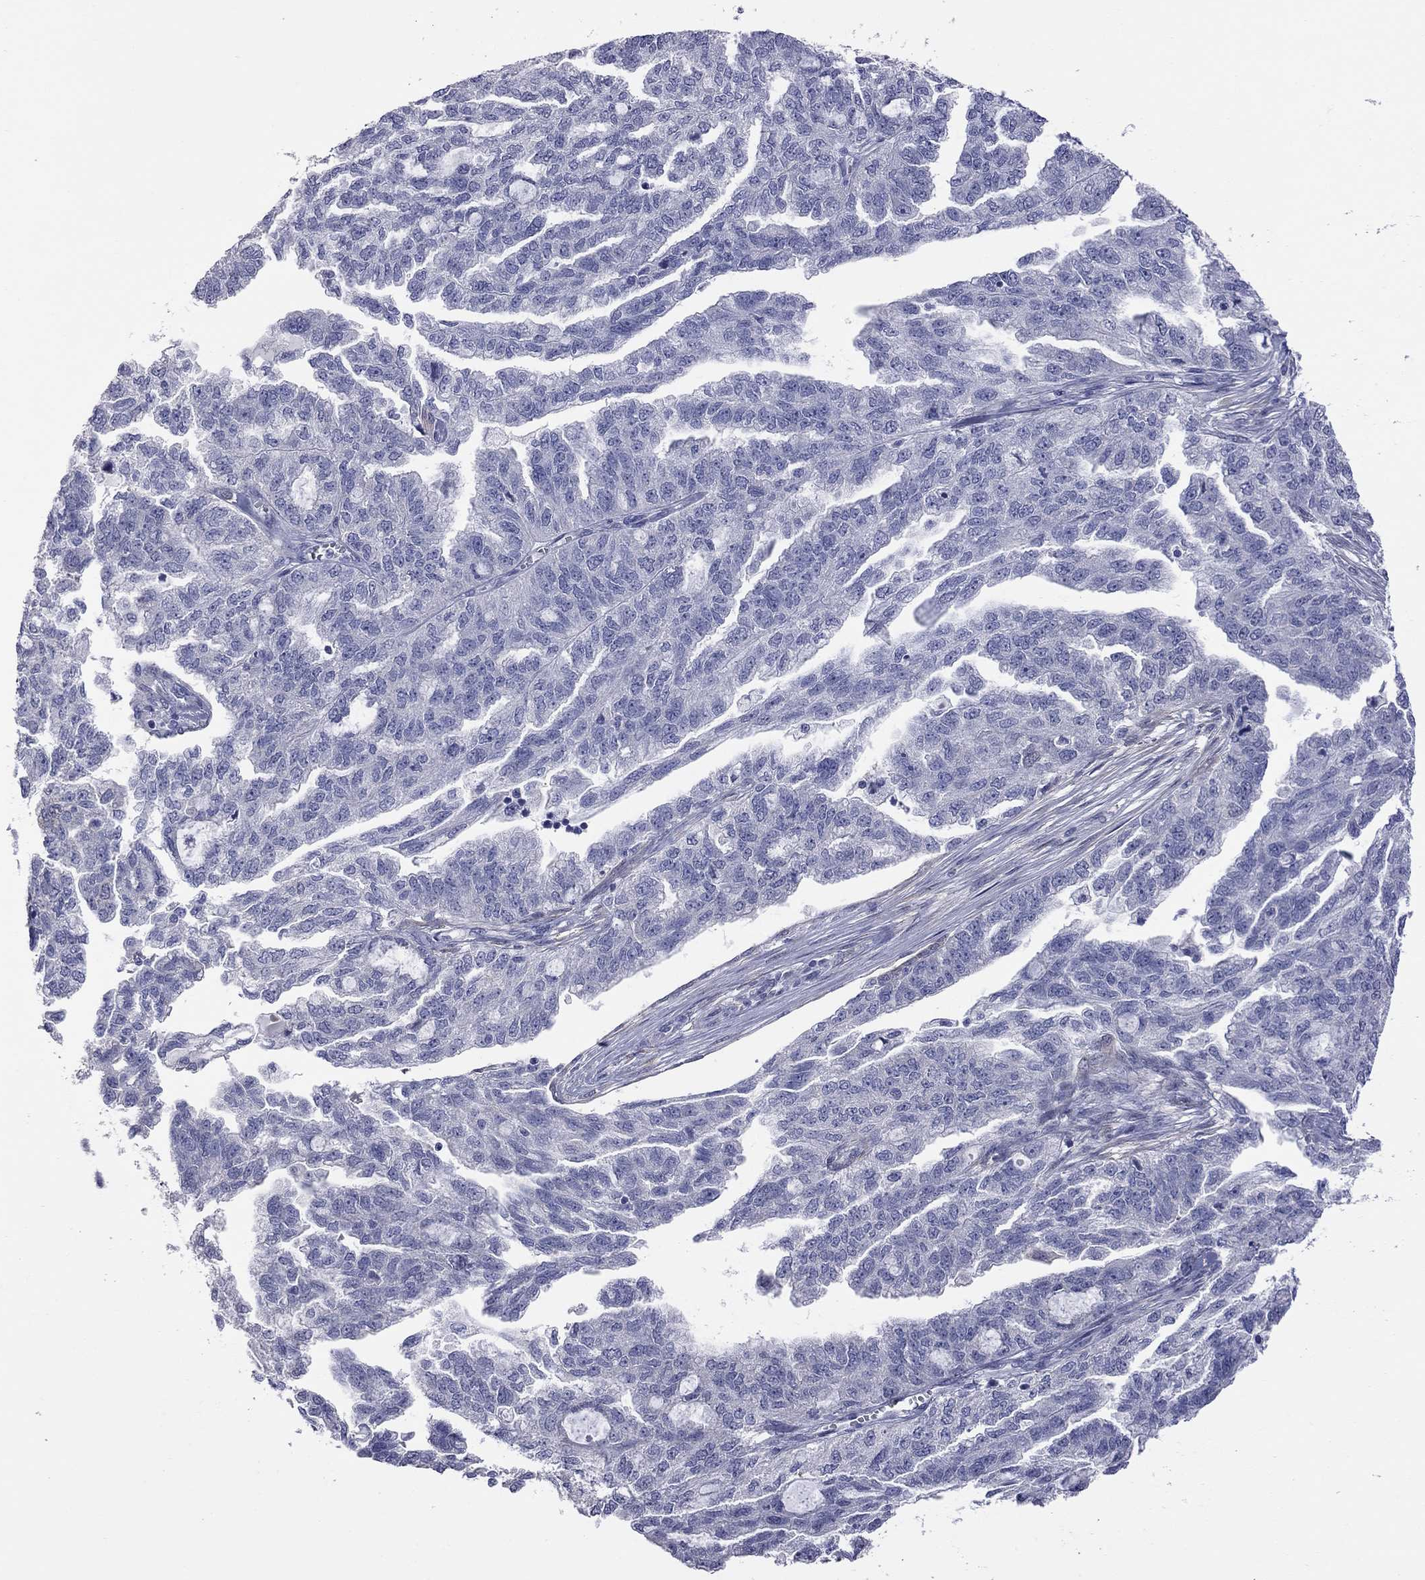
{"staining": {"intensity": "negative", "quantity": "none", "location": "none"}, "tissue": "ovarian cancer", "cell_type": "Tumor cells", "image_type": "cancer", "snomed": [{"axis": "morphology", "description": "Cystadenocarcinoma, serous, NOS"}, {"axis": "topography", "description": "Ovary"}], "caption": "Micrograph shows no protein staining in tumor cells of serous cystadenocarcinoma (ovarian) tissue.", "gene": "HYLS1", "patient": {"sex": "female", "age": 51}}